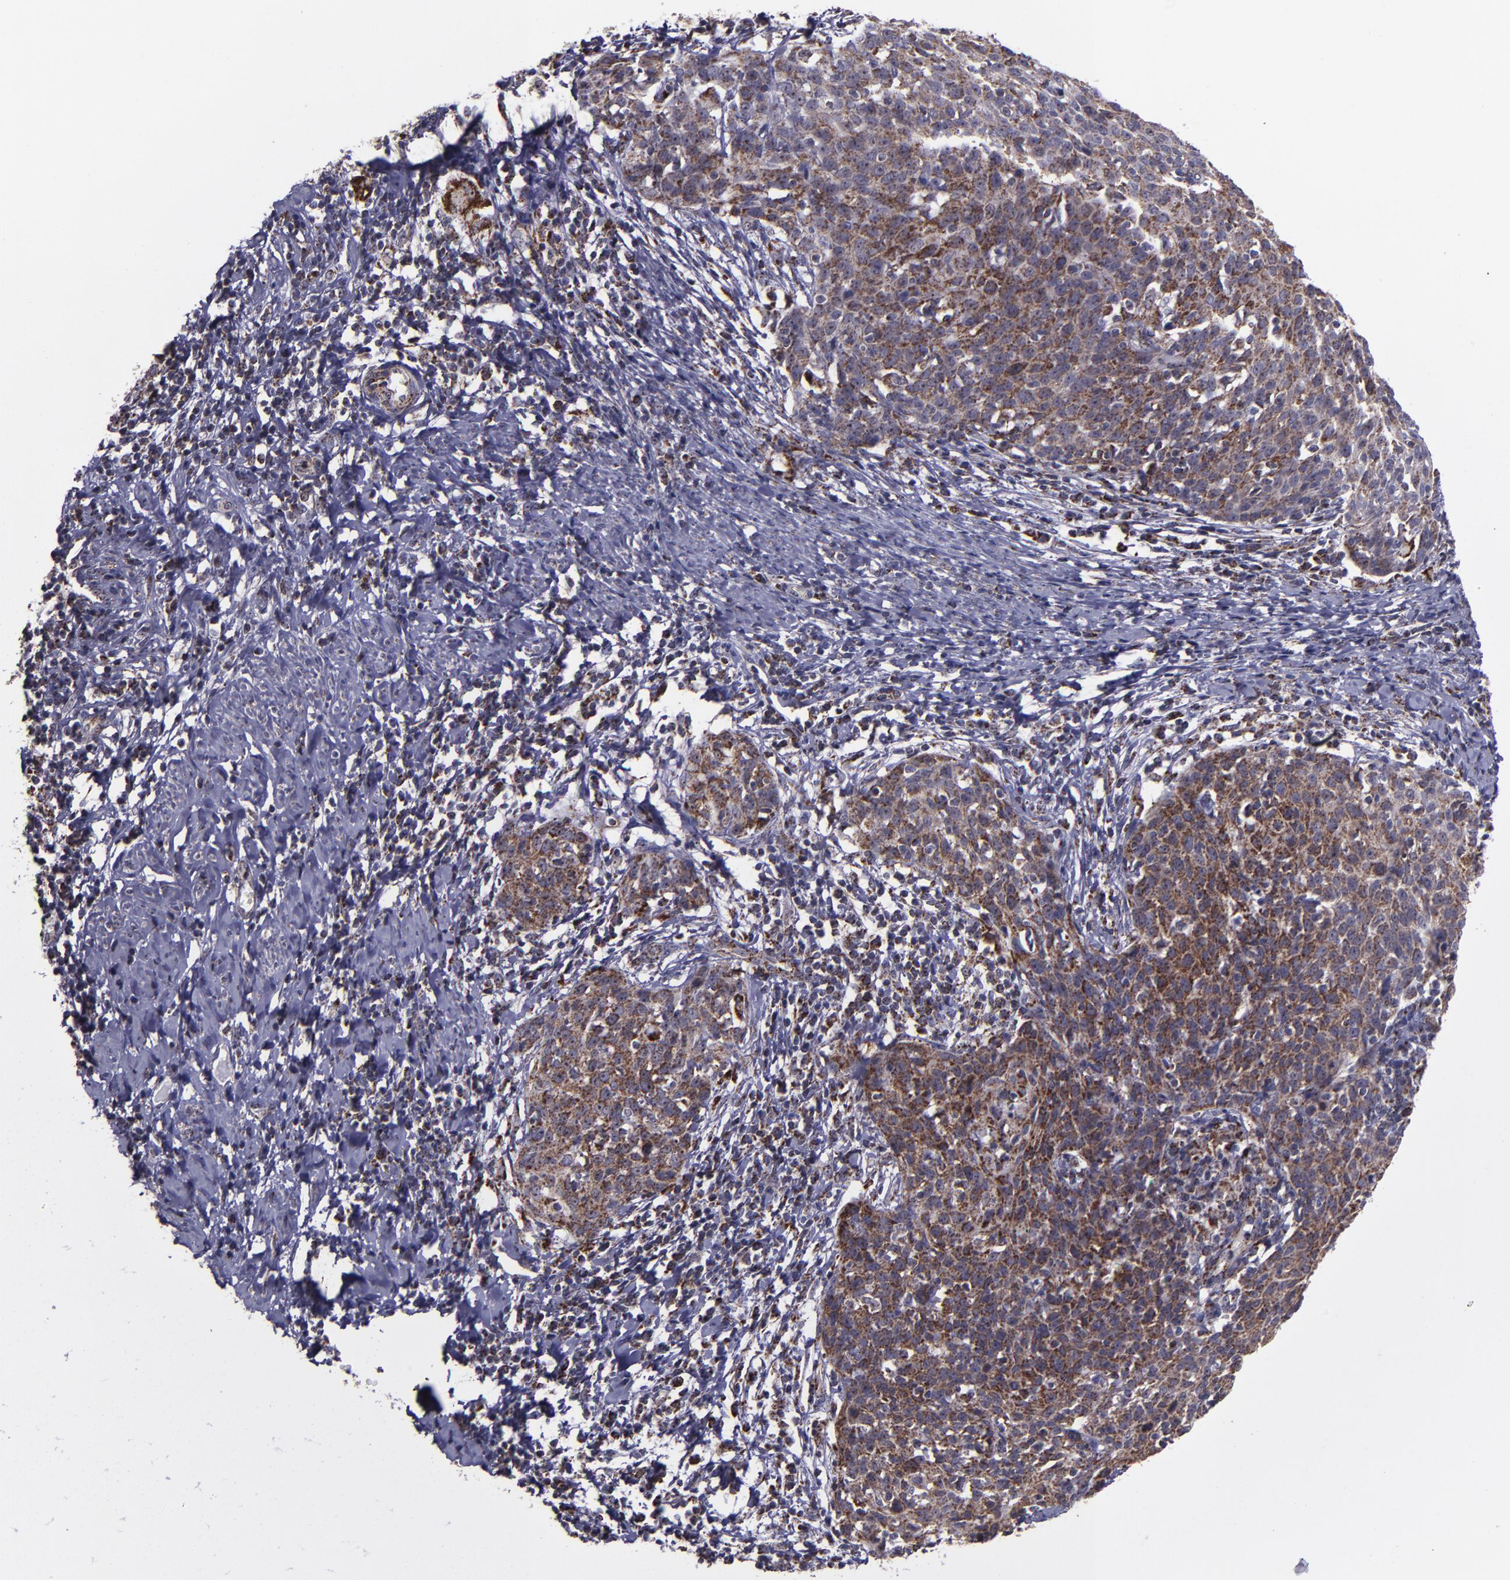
{"staining": {"intensity": "moderate", "quantity": ">75%", "location": "cytoplasmic/membranous"}, "tissue": "cervical cancer", "cell_type": "Tumor cells", "image_type": "cancer", "snomed": [{"axis": "morphology", "description": "Squamous cell carcinoma, NOS"}, {"axis": "topography", "description": "Cervix"}], "caption": "Protein staining by immunohistochemistry (IHC) exhibits moderate cytoplasmic/membranous positivity in about >75% of tumor cells in cervical cancer (squamous cell carcinoma).", "gene": "LONP1", "patient": {"sex": "female", "age": 38}}